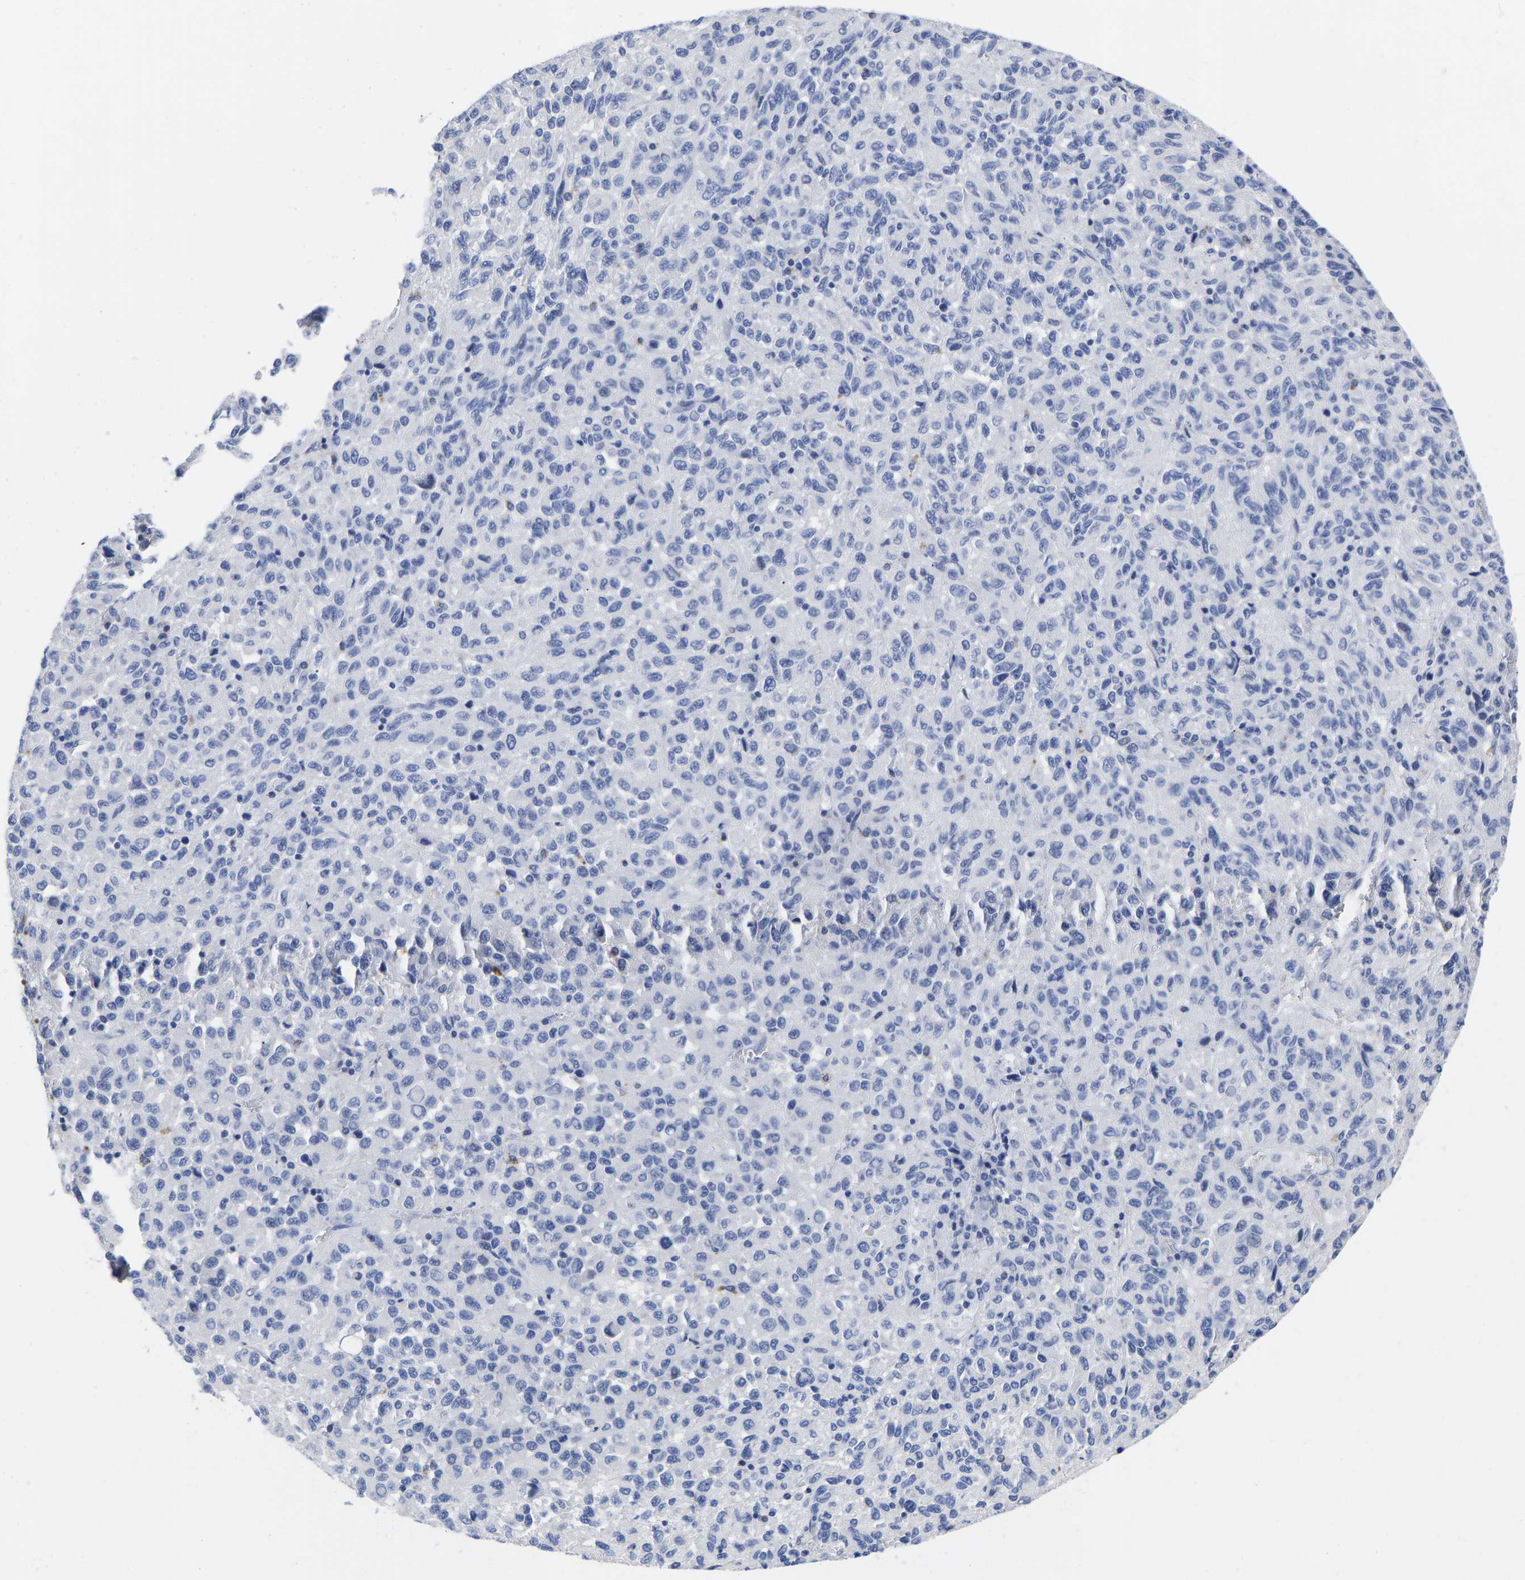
{"staining": {"intensity": "negative", "quantity": "none", "location": "none"}, "tissue": "melanoma", "cell_type": "Tumor cells", "image_type": "cancer", "snomed": [{"axis": "morphology", "description": "Malignant melanoma, Metastatic site"}, {"axis": "topography", "description": "Lung"}], "caption": "Tumor cells show no significant expression in malignant melanoma (metastatic site). The staining is performed using DAB (3,3'-diaminobenzidine) brown chromogen with nuclei counter-stained in using hematoxylin.", "gene": "GPA33", "patient": {"sex": "male", "age": 64}}